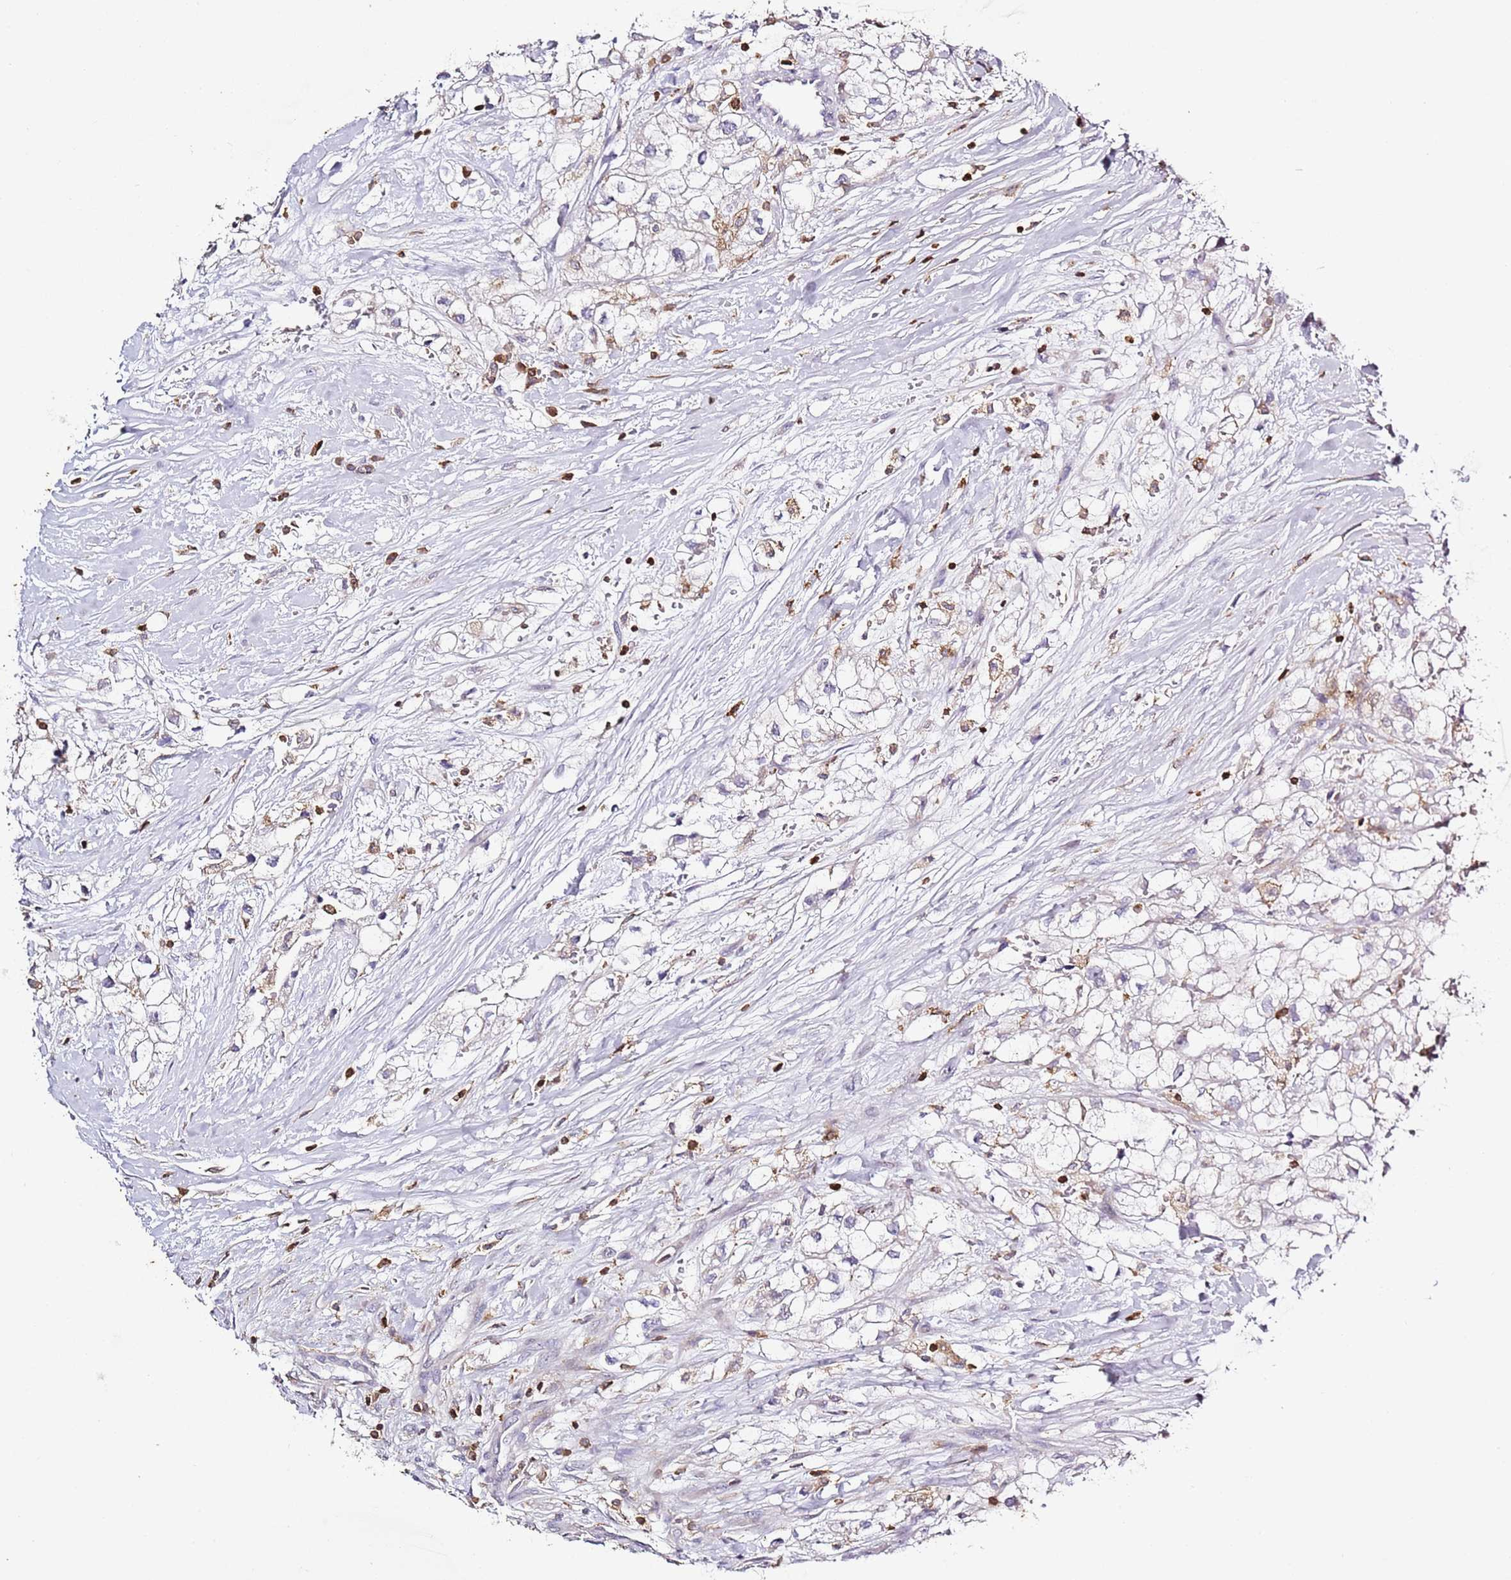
{"staining": {"intensity": "negative", "quantity": "none", "location": "none"}, "tissue": "renal cancer", "cell_type": "Tumor cells", "image_type": "cancer", "snomed": [{"axis": "morphology", "description": "Adenocarcinoma, NOS"}, {"axis": "topography", "description": "Kidney"}], "caption": "Immunohistochemical staining of adenocarcinoma (renal) shows no significant positivity in tumor cells.", "gene": "LPXN", "patient": {"sex": "male", "age": 59}}